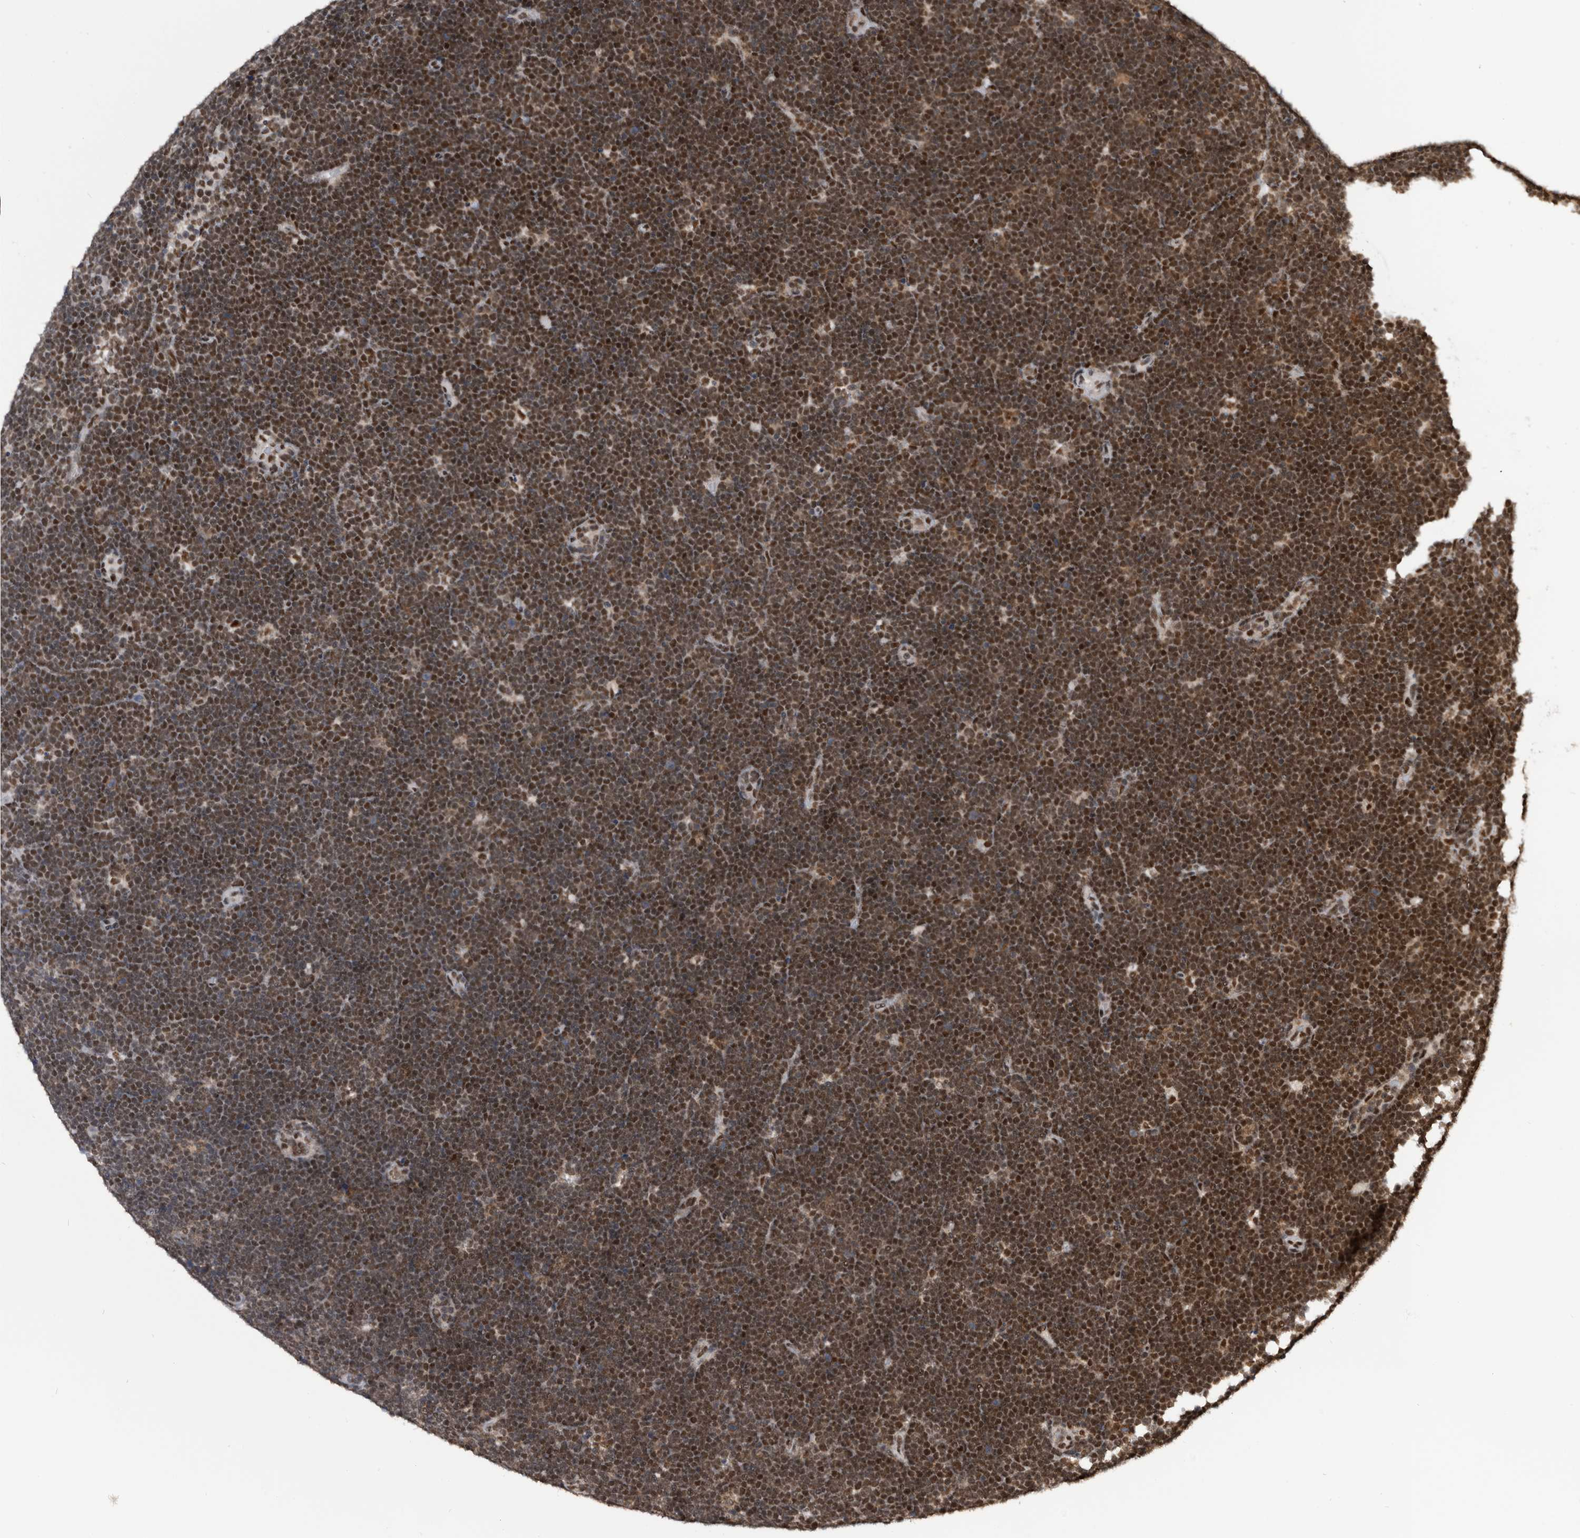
{"staining": {"intensity": "moderate", "quantity": ">75%", "location": "nuclear"}, "tissue": "lymphoma", "cell_type": "Tumor cells", "image_type": "cancer", "snomed": [{"axis": "morphology", "description": "Malignant lymphoma, non-Hodgkin's type, High grade"}, {"axis": "topography", "description": "Lymph node"}], "caption": "Immunohistochemistry photomicrograph of neoplastic tissue: human lymphoma stained using immunohistochemistry (IHC) reveals medium levels of moderate protein expression localized specifically in the nuclear of tumor cells, appearing as a nuclear brown color.", "gene": "ZNF260", "patient": {"sex": "male", "age": 13}}